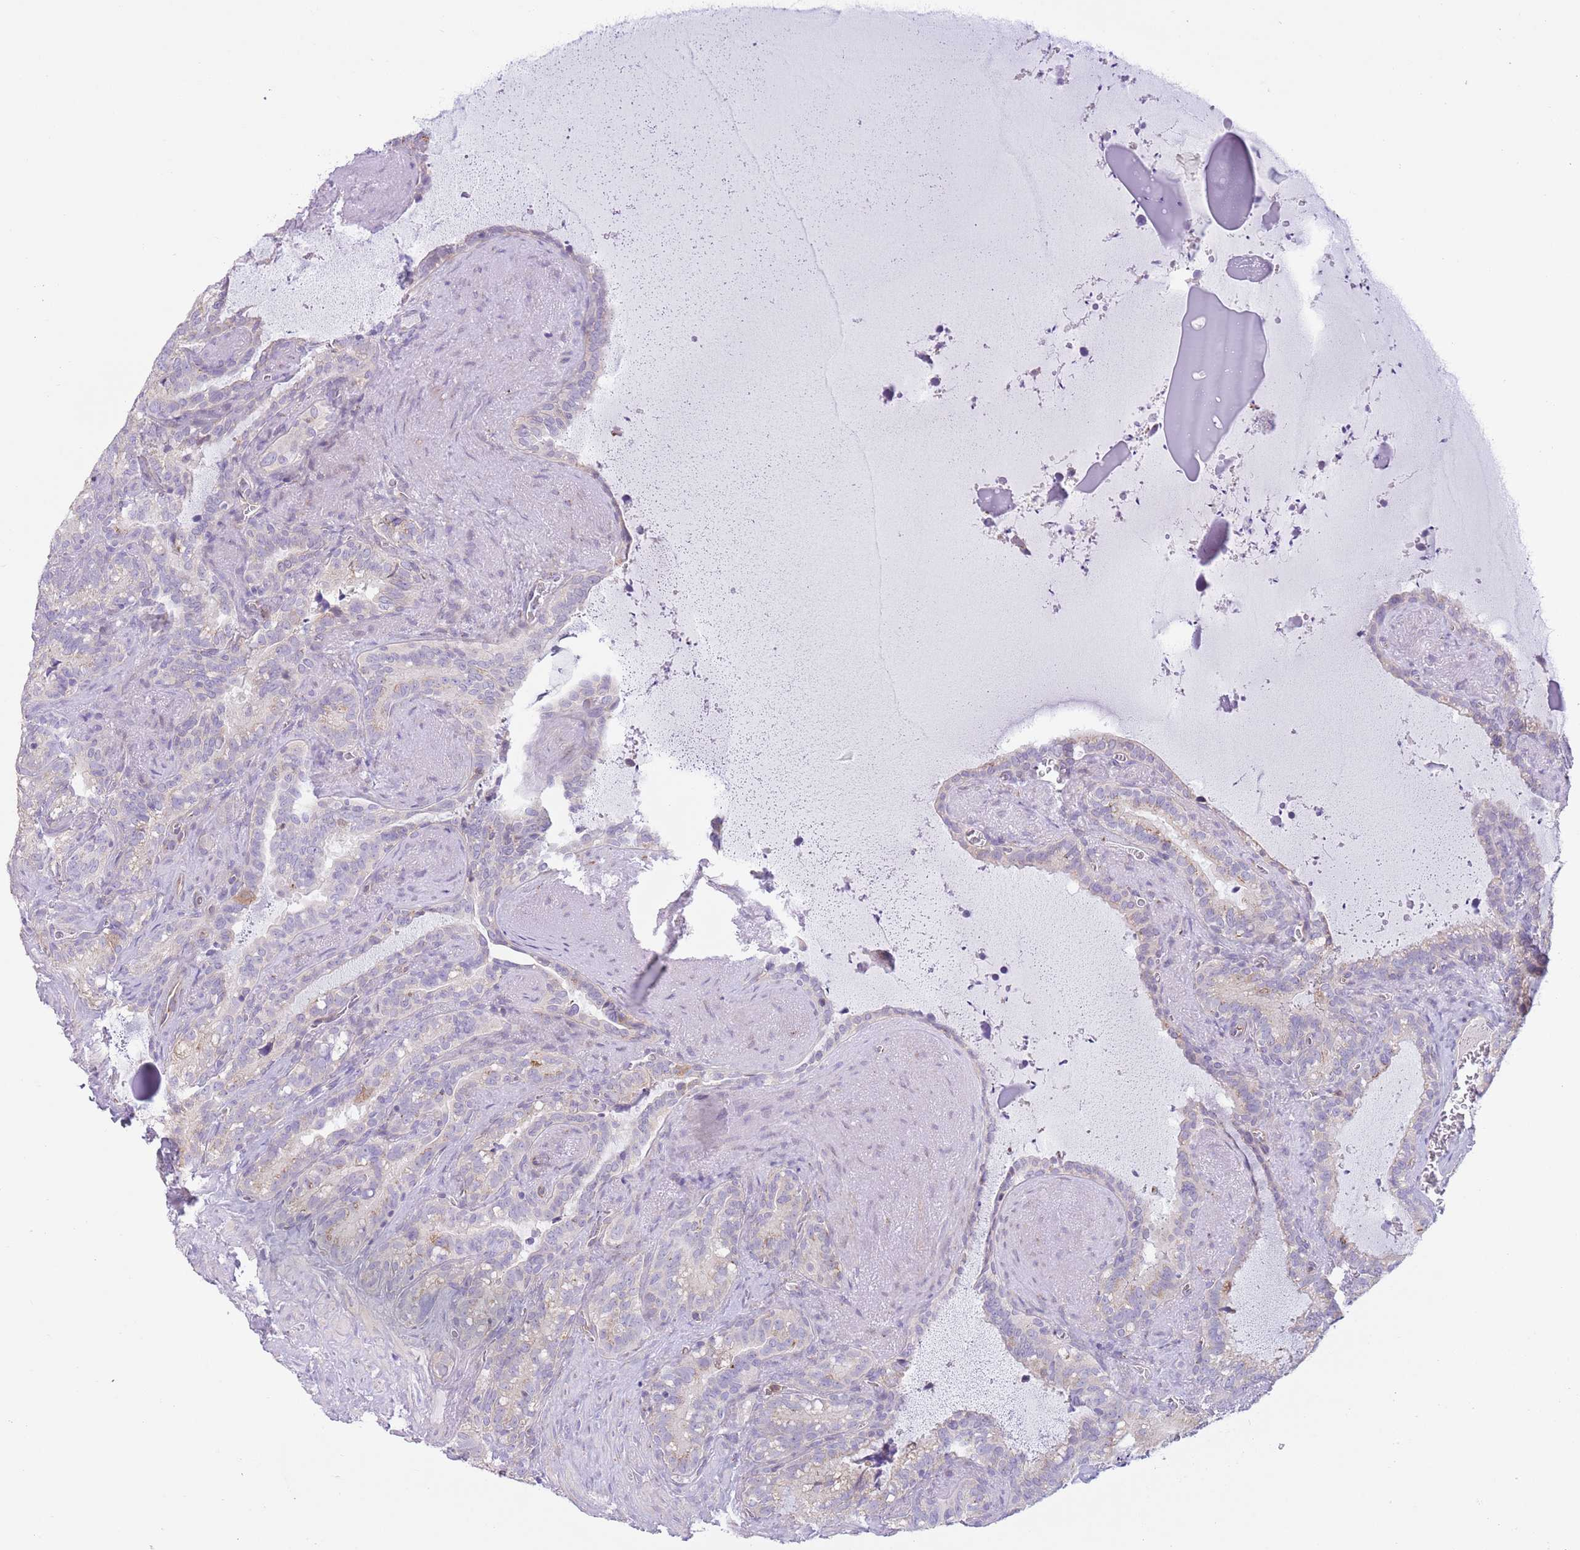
{"staining": {"intensity": "moderate", "quantity": "<25%", "location": "cytoplasmic/membranous"}, "tissue": "seminal vesicle", "cell_type": "Glandular cells", "image_type": "normal", "snomed": [{"axis": "morphology", "description": "Normal tissue, NOS"}, {"axis": "topography", "description": "Prostate"}, {"axis": "topography", "description": "Seminal veicle"}], "caption": "Seminal vesicle stained for a protein exhibits moderate cytoplasmic/membranous positivity in glandular cells. The staining was performed using DAB, with brown indicating positive protein expression. Nuclei are stained blue with hematoxylin.", "gene": "C20orf96", "patient": {"sex": "male", "age": 58}}